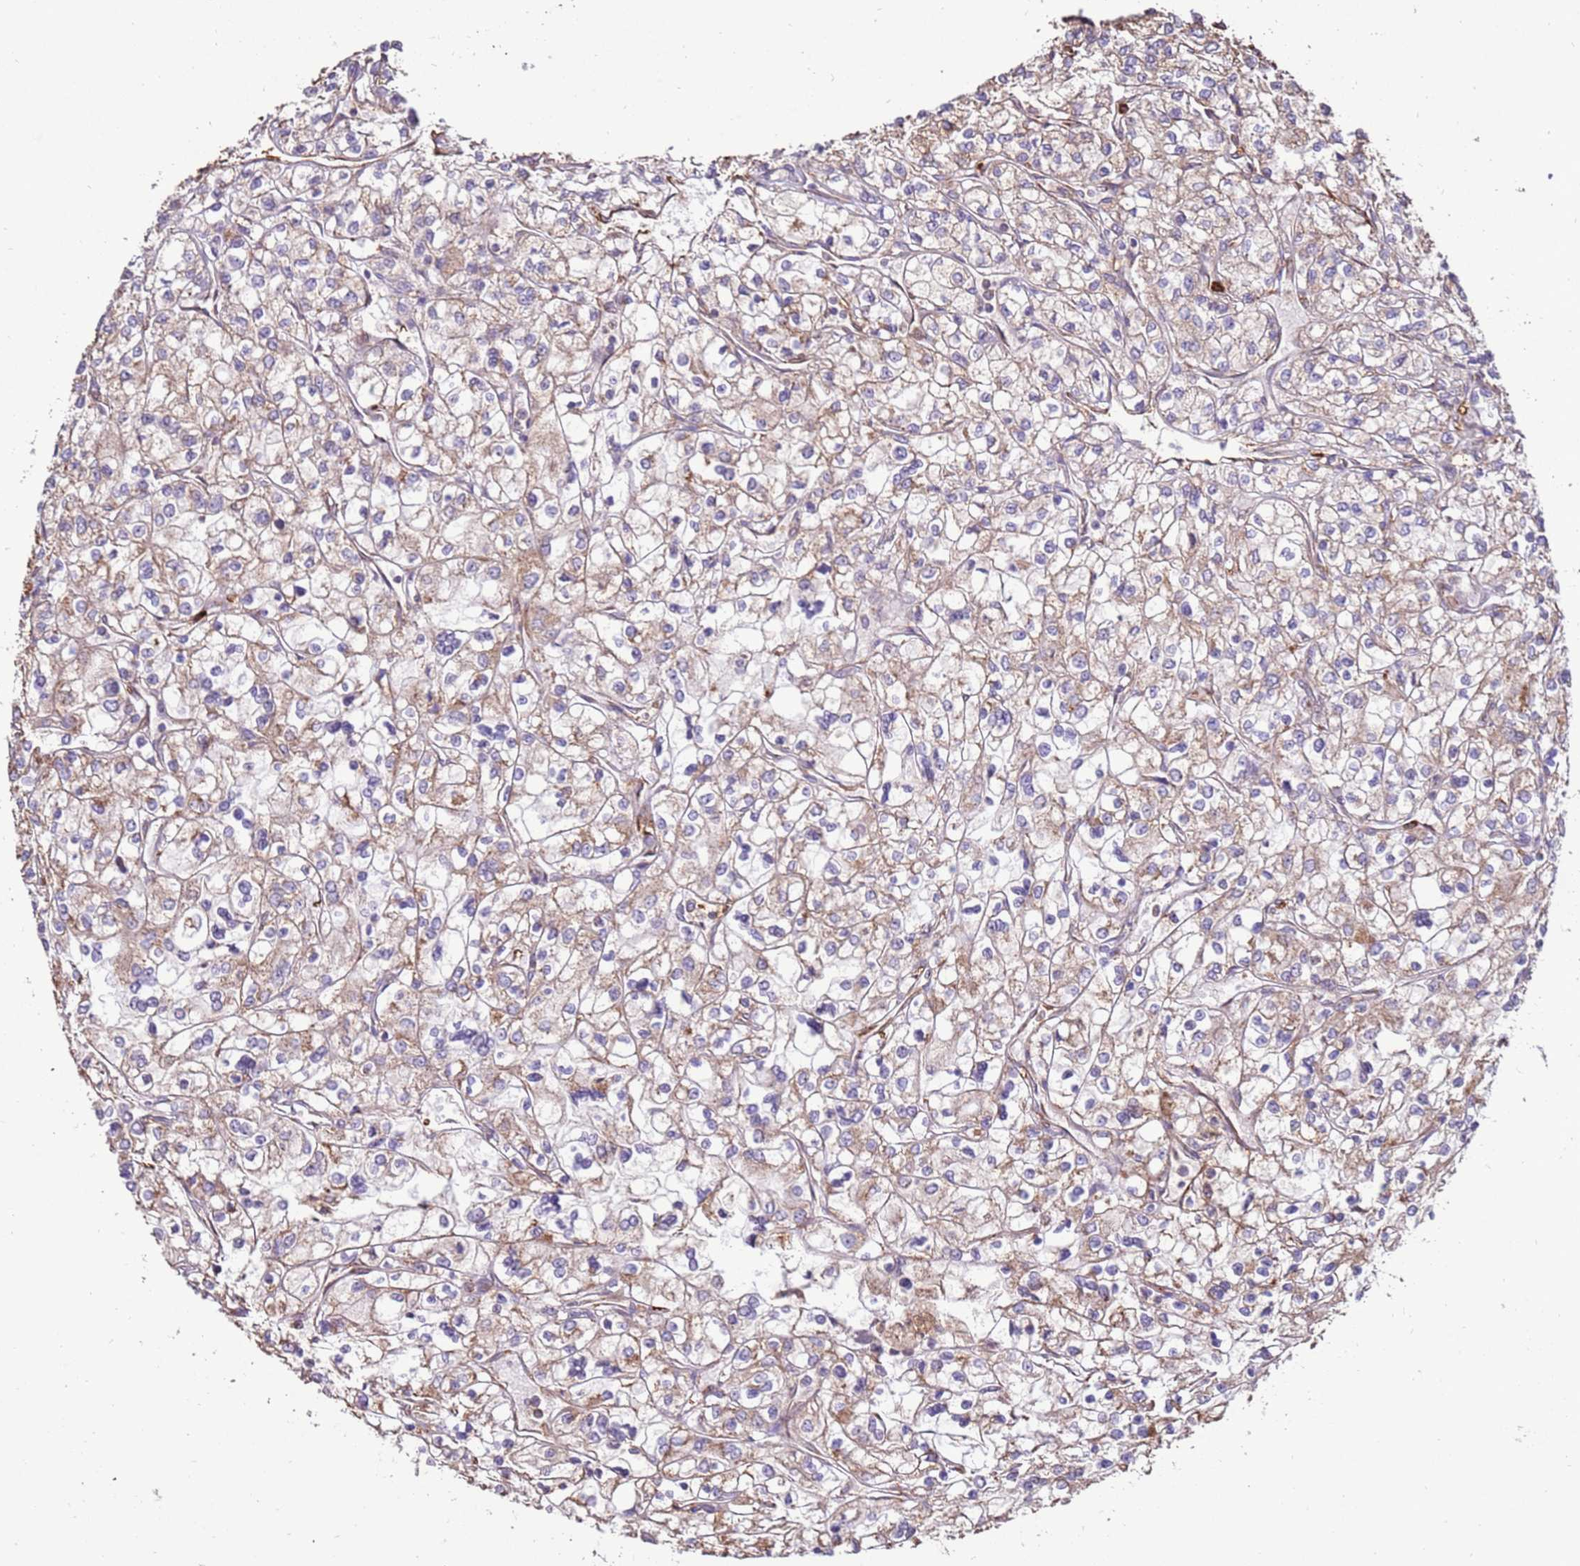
{"staining": {"intensity": "weak", "quantity": "25%-75%", "location": "cytoplasmic/membranous"}, "tissue": "renal cancer", "cell_type": "Tumor cells", "image_type": "cancer", "snomed": [{"axis": "morphology", "description": "Adenocarcinoma, NOS"}, {"axis": "topography", "description": "Kidney"}], "caption": "A brown stain shows weak cytoplasmic/membranous expression of a protein in human renal cancer tumor cells.", "gene": "DDX59", "patient": {"sex": "male", "age": 80}}